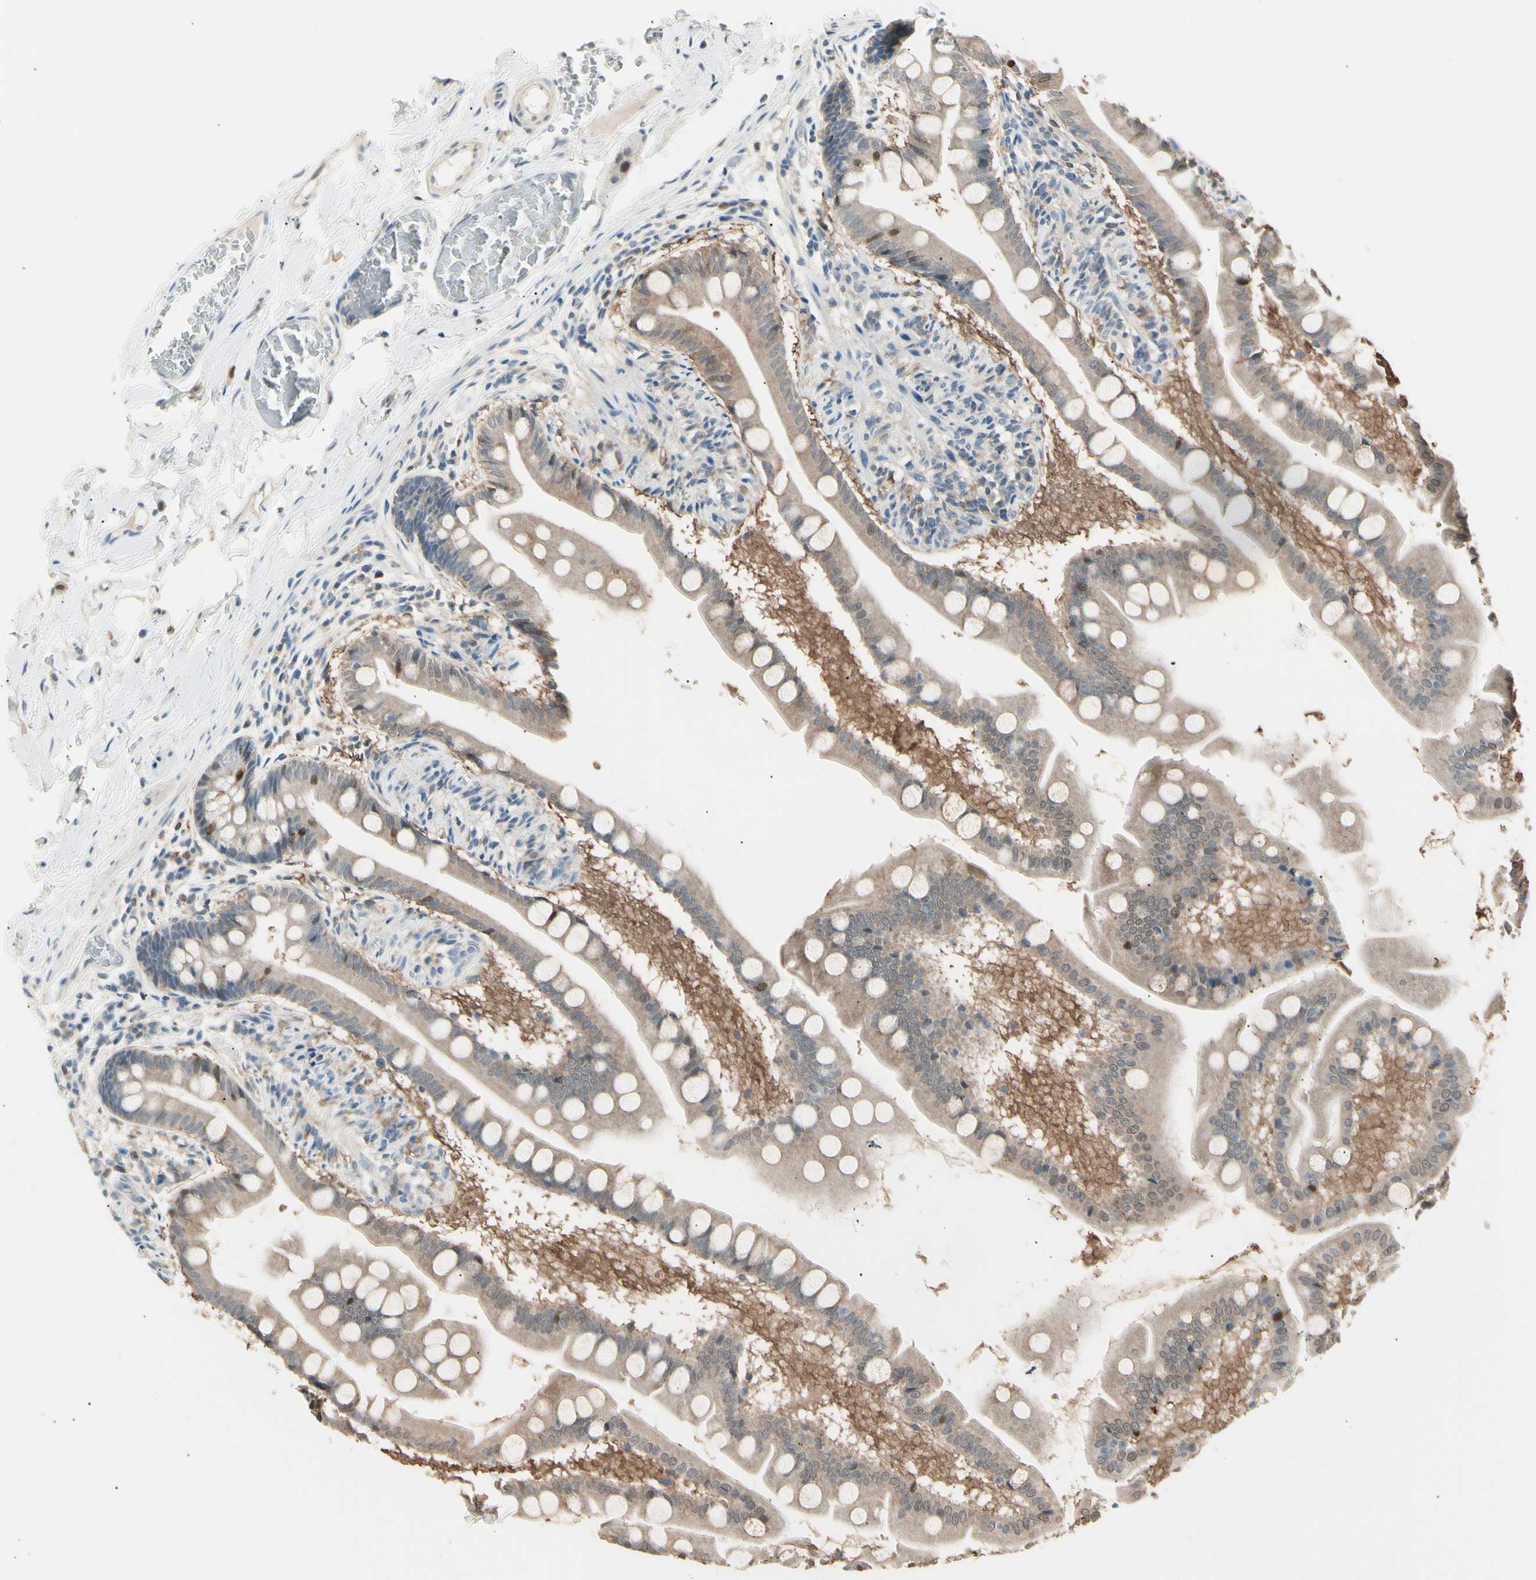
{"staining": {"intensity": "weak", "quantity": "25%-75%", "location": "cytoplasmic/membranous"}, "tissue": "small intestine", "cell_type": "Glandular cells", "image_type": "normal", "snomed": [{"axis": "morphology", "description": "Normal tissue, NOS"}, {"axis": "topography", "description": "Small intestine"}], "caption": "DAB (3,3'-diaminobenzidine) immunohistochemical staining of normal small intestine exhibits weak cytoplasmic/membranous protein positivity in approximately 25%-75% of glandular cells.", "gene": "LHPP", "patient": {"sex": "male", "age": 41}}